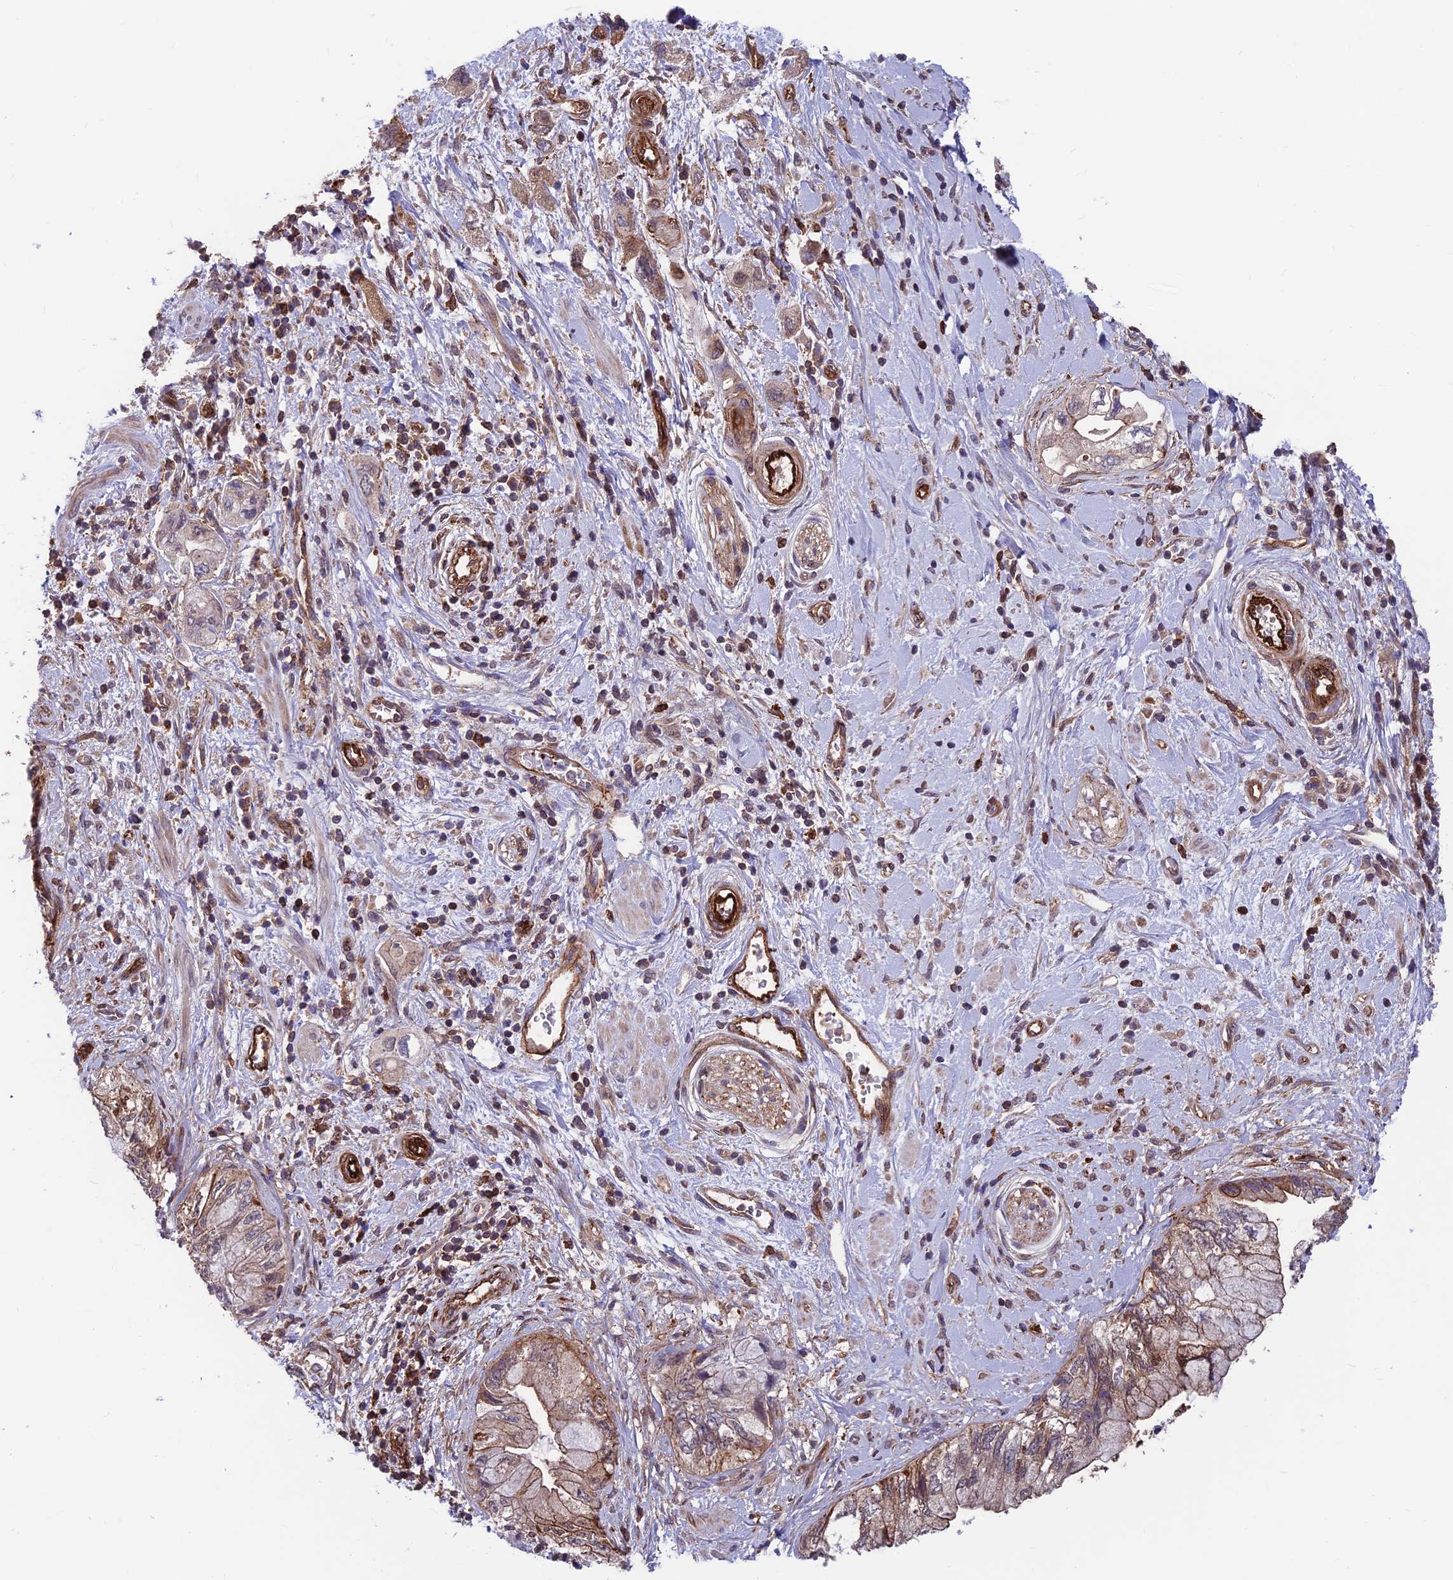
{"staining": {"intensity": "weak", "quantity": "25%-75%", "location": "cytoplasmic/membranous"}, "tissue": "pancreatic cancer", "cell_type": "Tumor cells", "image_type": "cancer", "snomed": [{"axis": "morphology", "description": "Adenocarcinoma, NOS"}, {"axis": "topography", "description": "Pancreas"}], "caption": "About 25%-75% of tumor cells in pancreatic cancer (adenocarcinoma) exhibit weak cytoplasmic/membranous protein staining as visualized by brown immunohistochemical staining.", "gene": "RTN4RL1", "patient": {"sex": "female", "age": 73}}